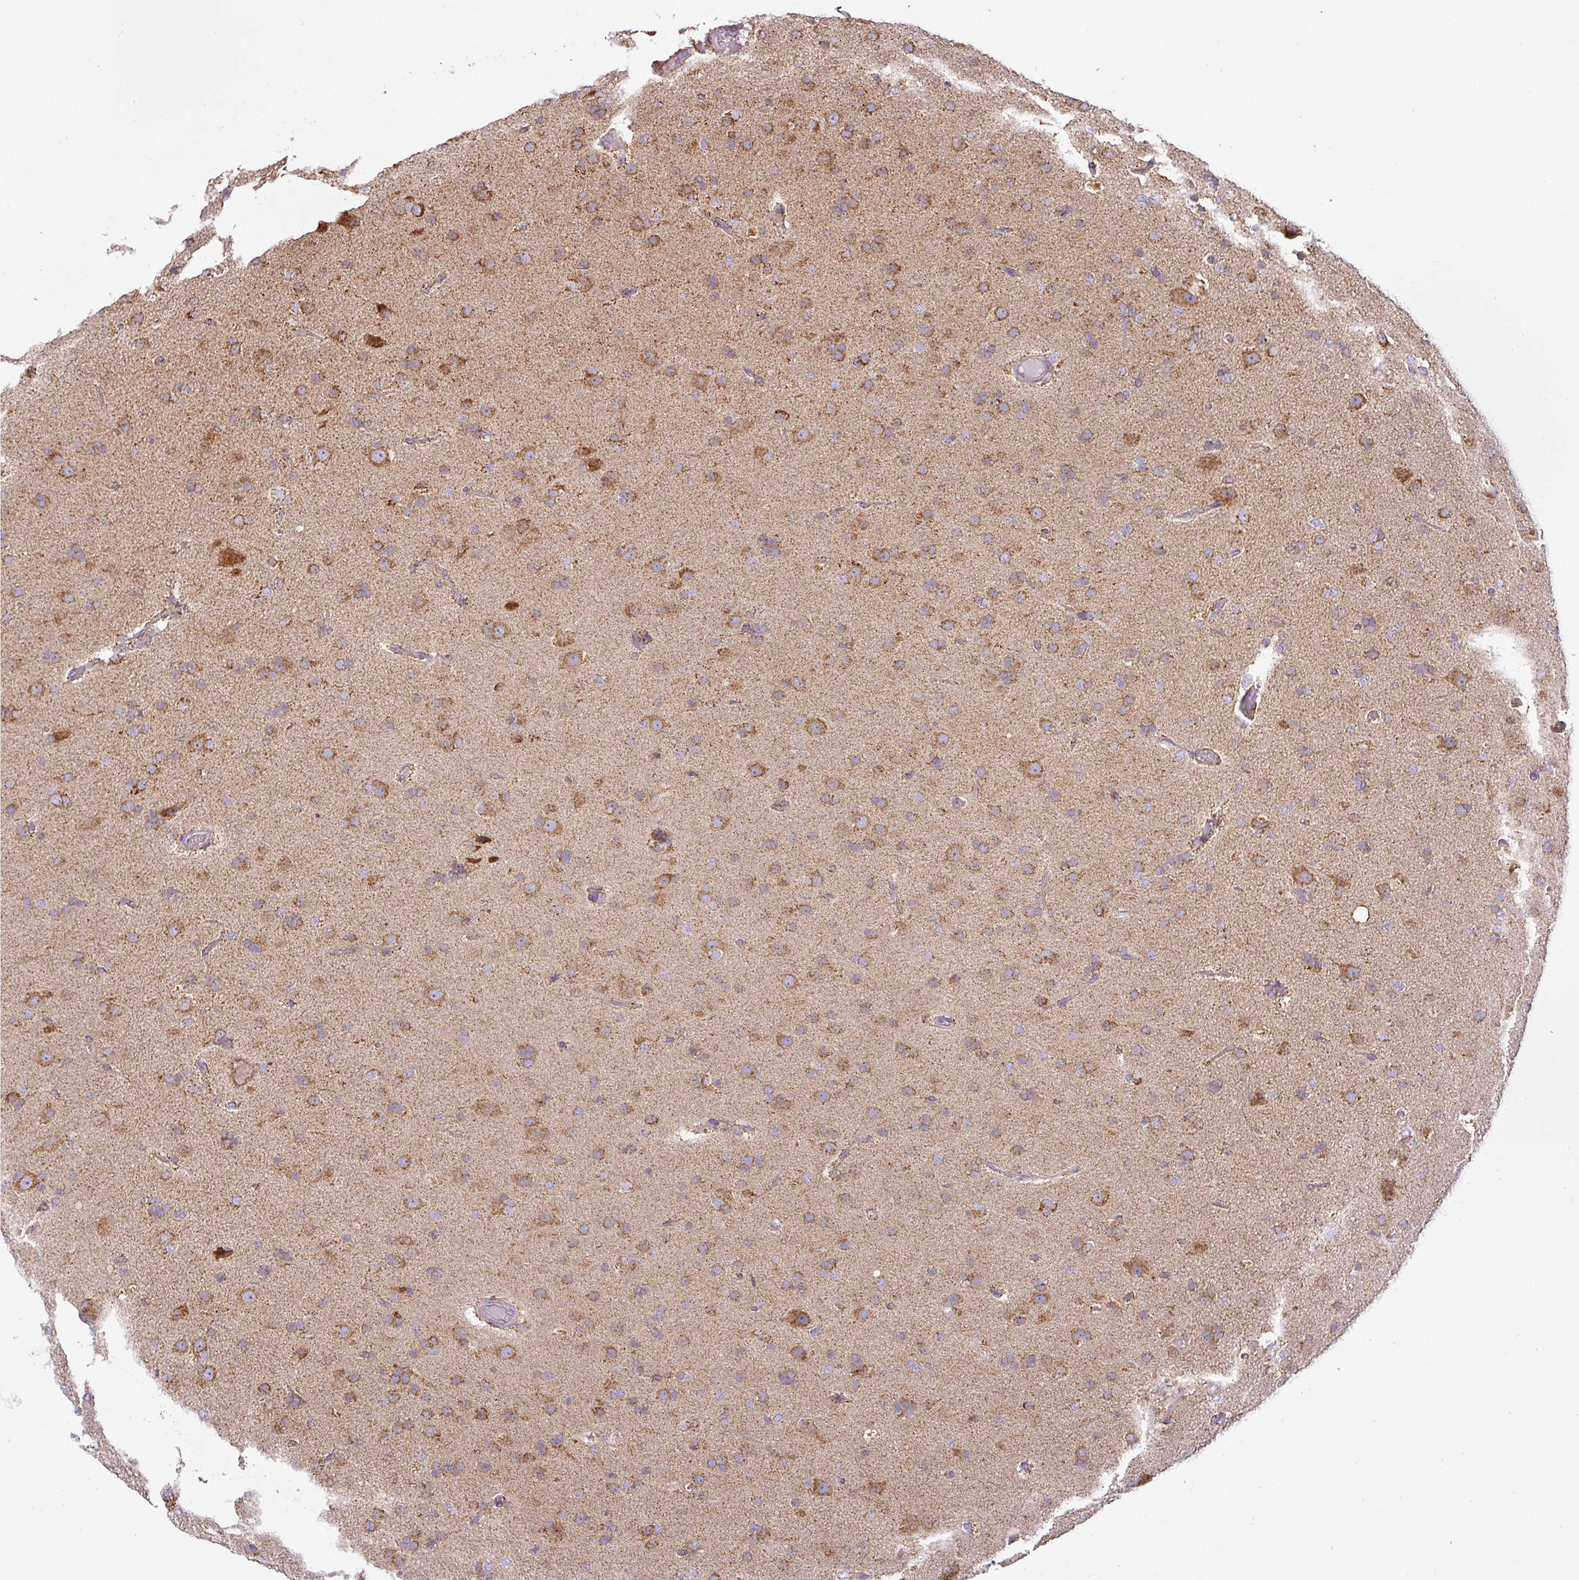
{"staining": {"intensity": "moderate", "quantity": ">75%", "location": "cytoplasmic/membranous"}, "tissue": "glioma", "cell_type": "Tumor cells", "image_type": "cancer", "snomed": [{"axis": "morphology", "description": "Glioma, malignant, Low grade"}, {"axis": "topography", "description": "Brain"}], "caption": "A high-resolution photomicrograph shows IHC staining of glioma, which displays moderate cytoplasmic/membranous positivity in about >75% of tumor cells.", "gene": "ZNF211", "patient": {"sex": "male", "age": 65}}